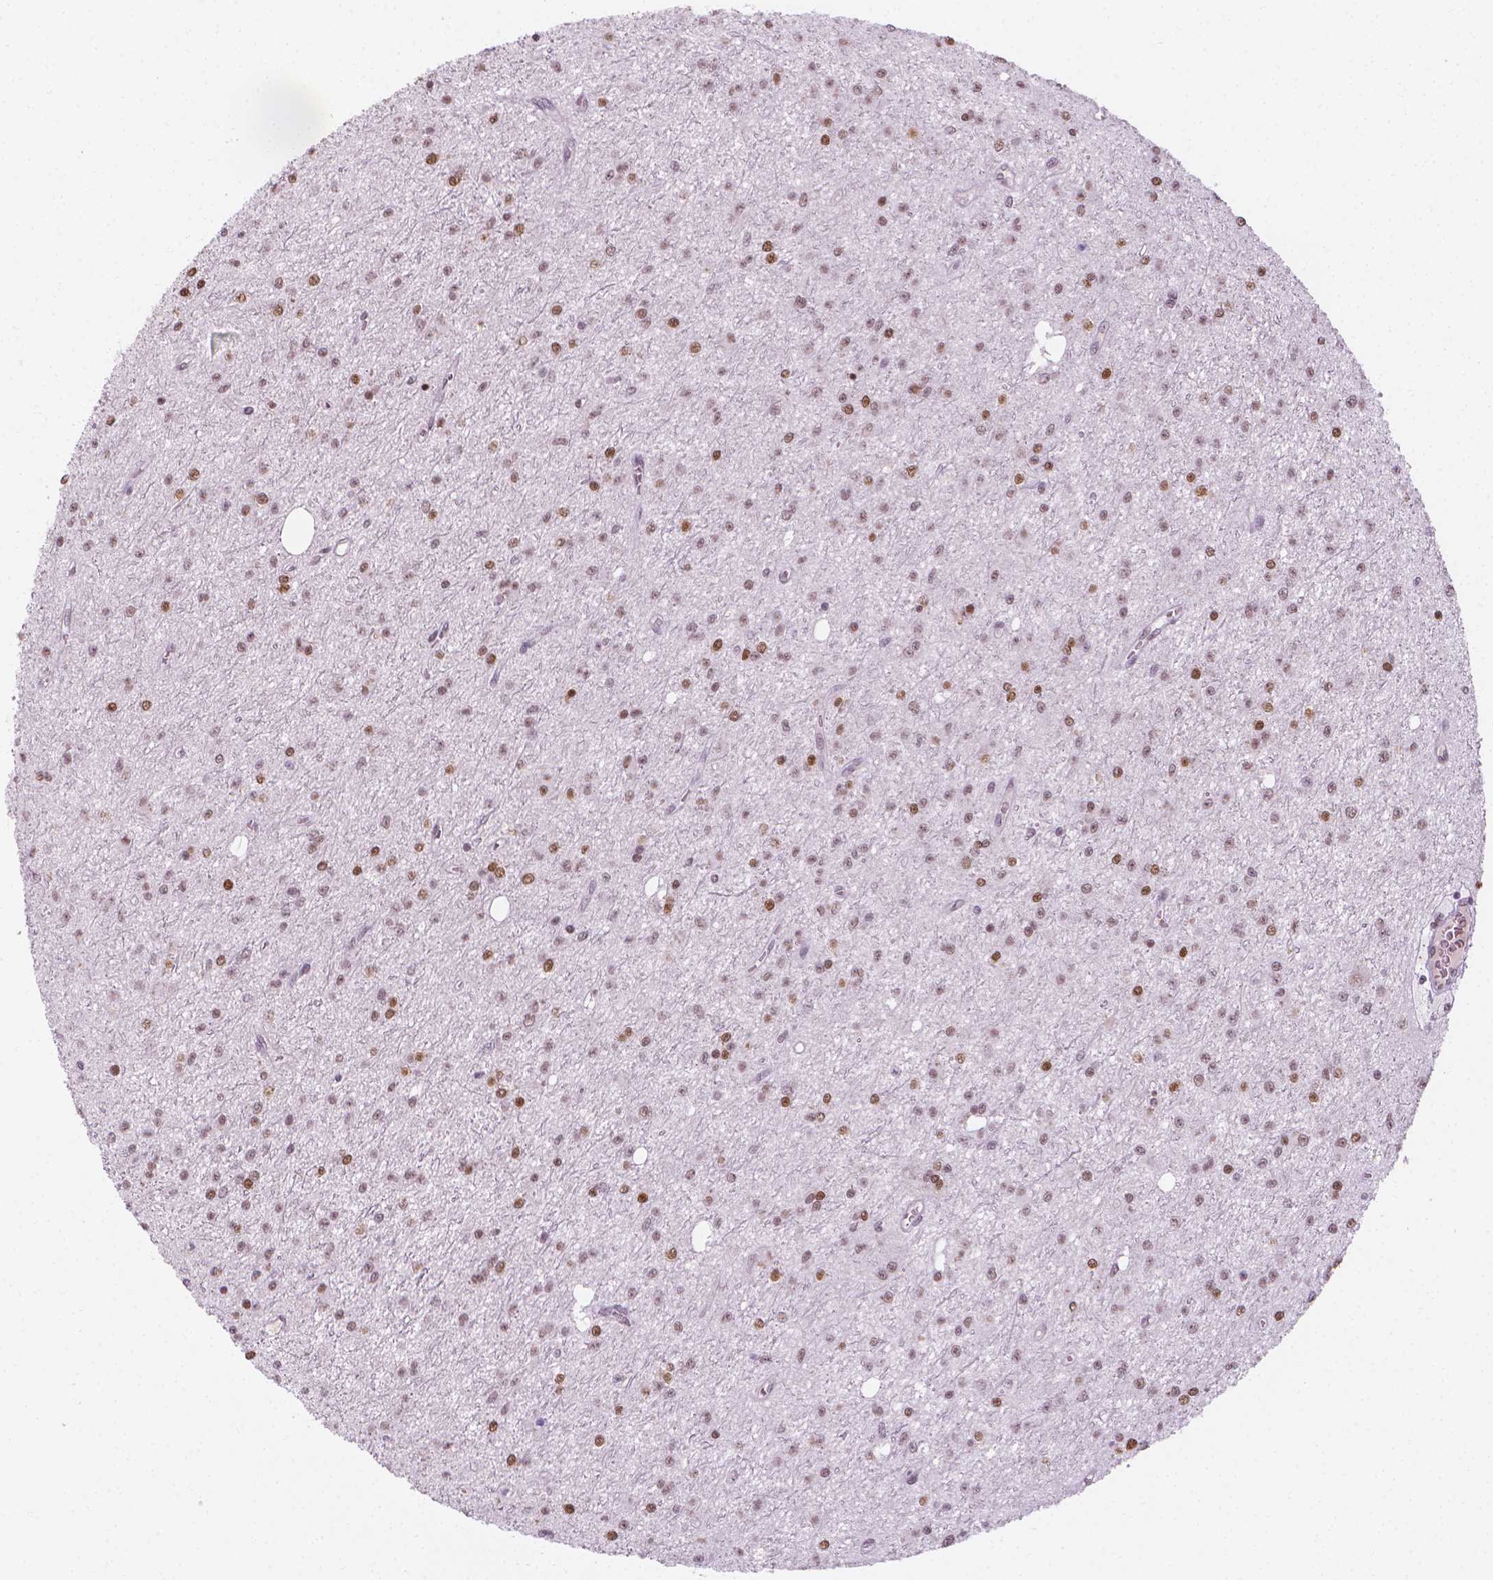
{"staining": {"intensity": "moderate", "quantity": "25%-75%", "location": "nuclear"}, "tissue": "glioma", "cell_type": "Tumor cells", "image_type": "cancer", "snomed": [{"axis": "morphology", "description": "Glioma, malignant, Low grade"}, {"axis": "topography", "description": "Brain"}], "caption": "The immunohistochemical stain labels moderate nuclear expression in tumor cells of glioma tissue.", "gene": "CDKN1C", "patient": {"sex": "female", "age": 45}}